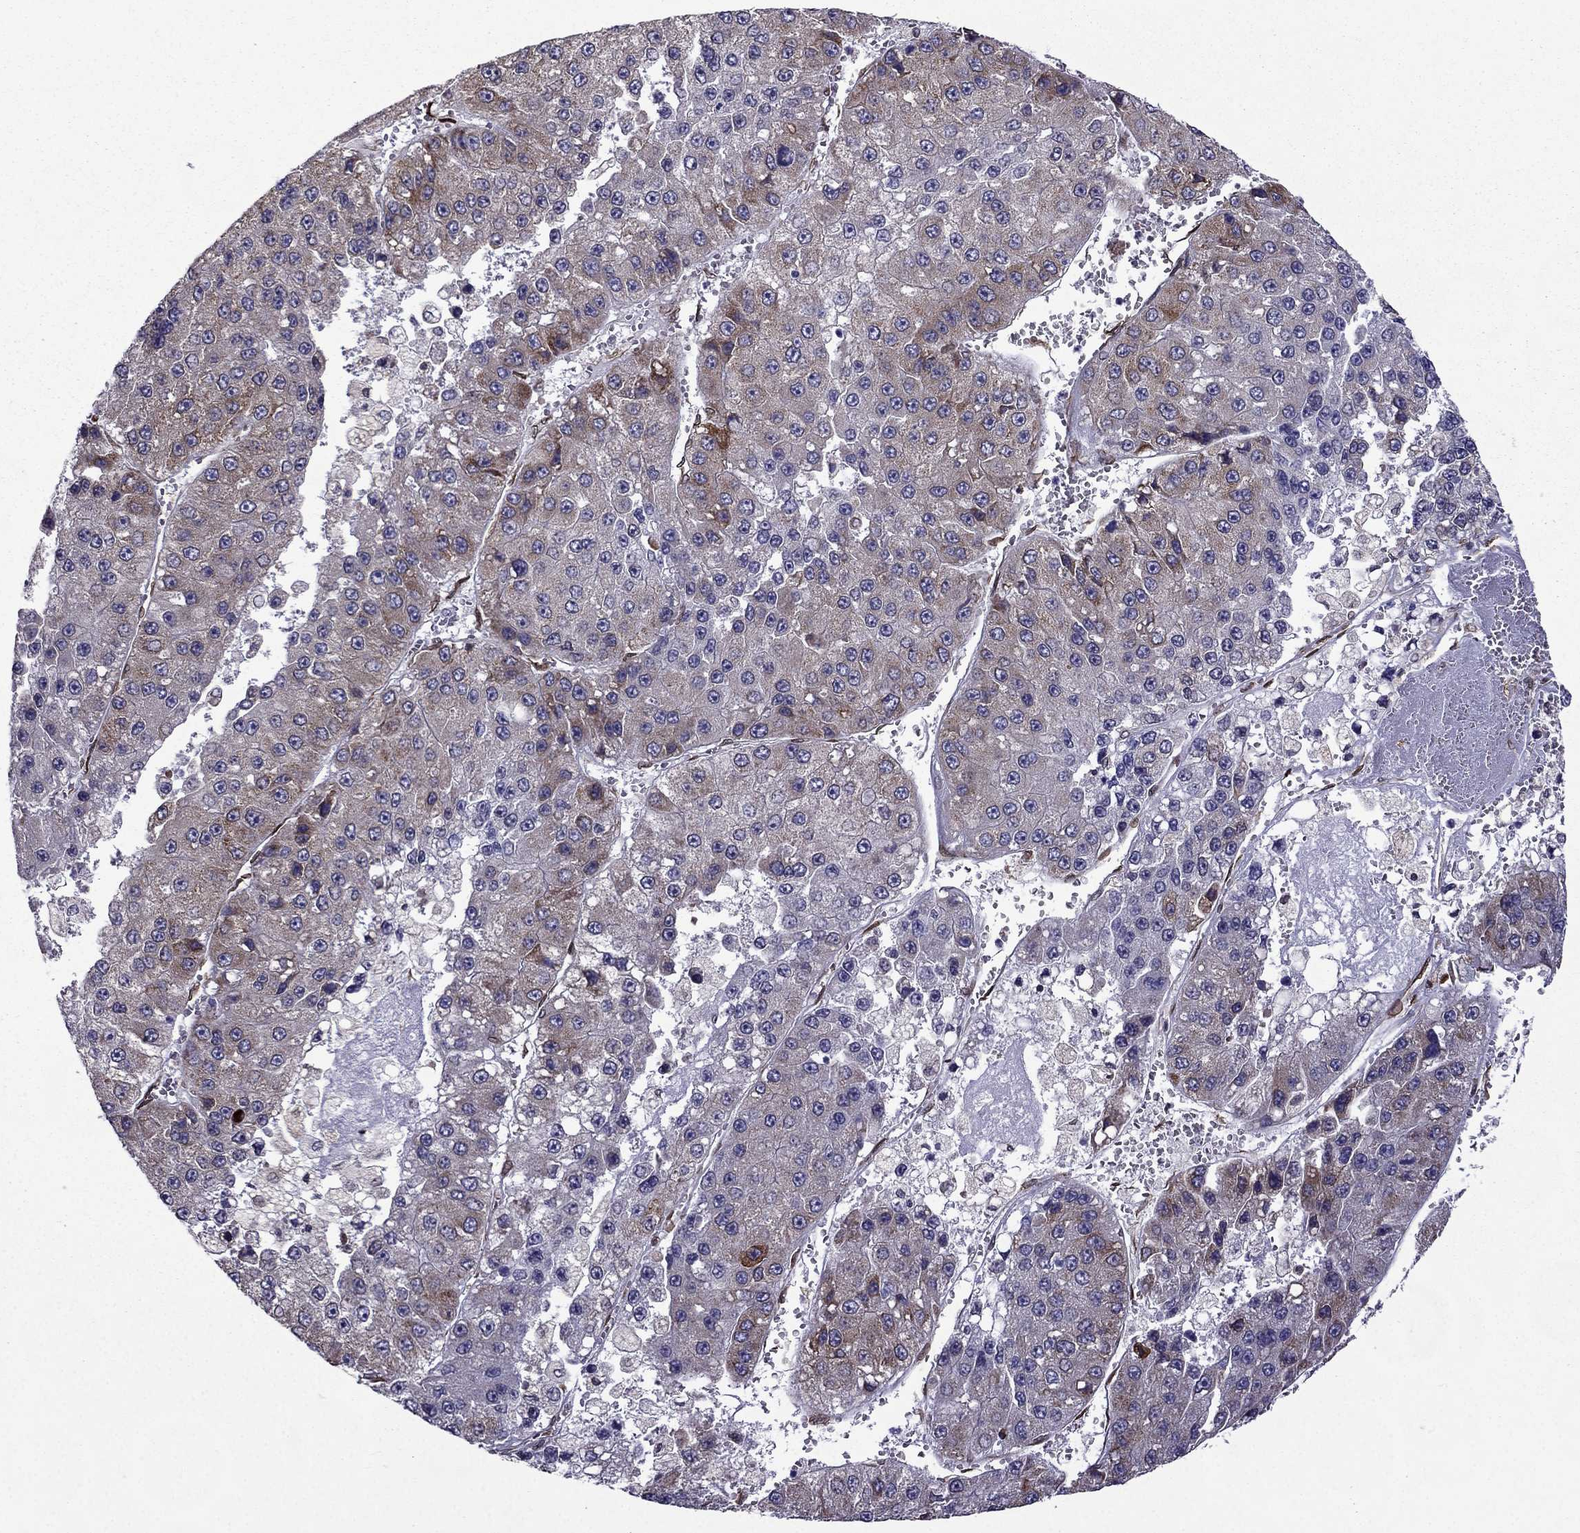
{"staining": {"intensity": "moderate", "quantity": "25%-75%", "location": "cytoplasmic/membranous"}, "tissue": "liver cancer", "cell_type": "Tumor cells", "image_type": "cancer", "snomed": [{"axis": "morphology", "description": "Carcinoma, Hepatocellular, NOS"}, {"axis": "topography", "description": "Liver"}], "caption": "Human hepatocellular carcinoma (liver) stained for a protein (brown) shows moderate cytoplasmic/membranous positive expression in approximately 25%-75% of tumor cells.", "gene": "IKBIP", "patient": {"sex": "female", "age": 73}}